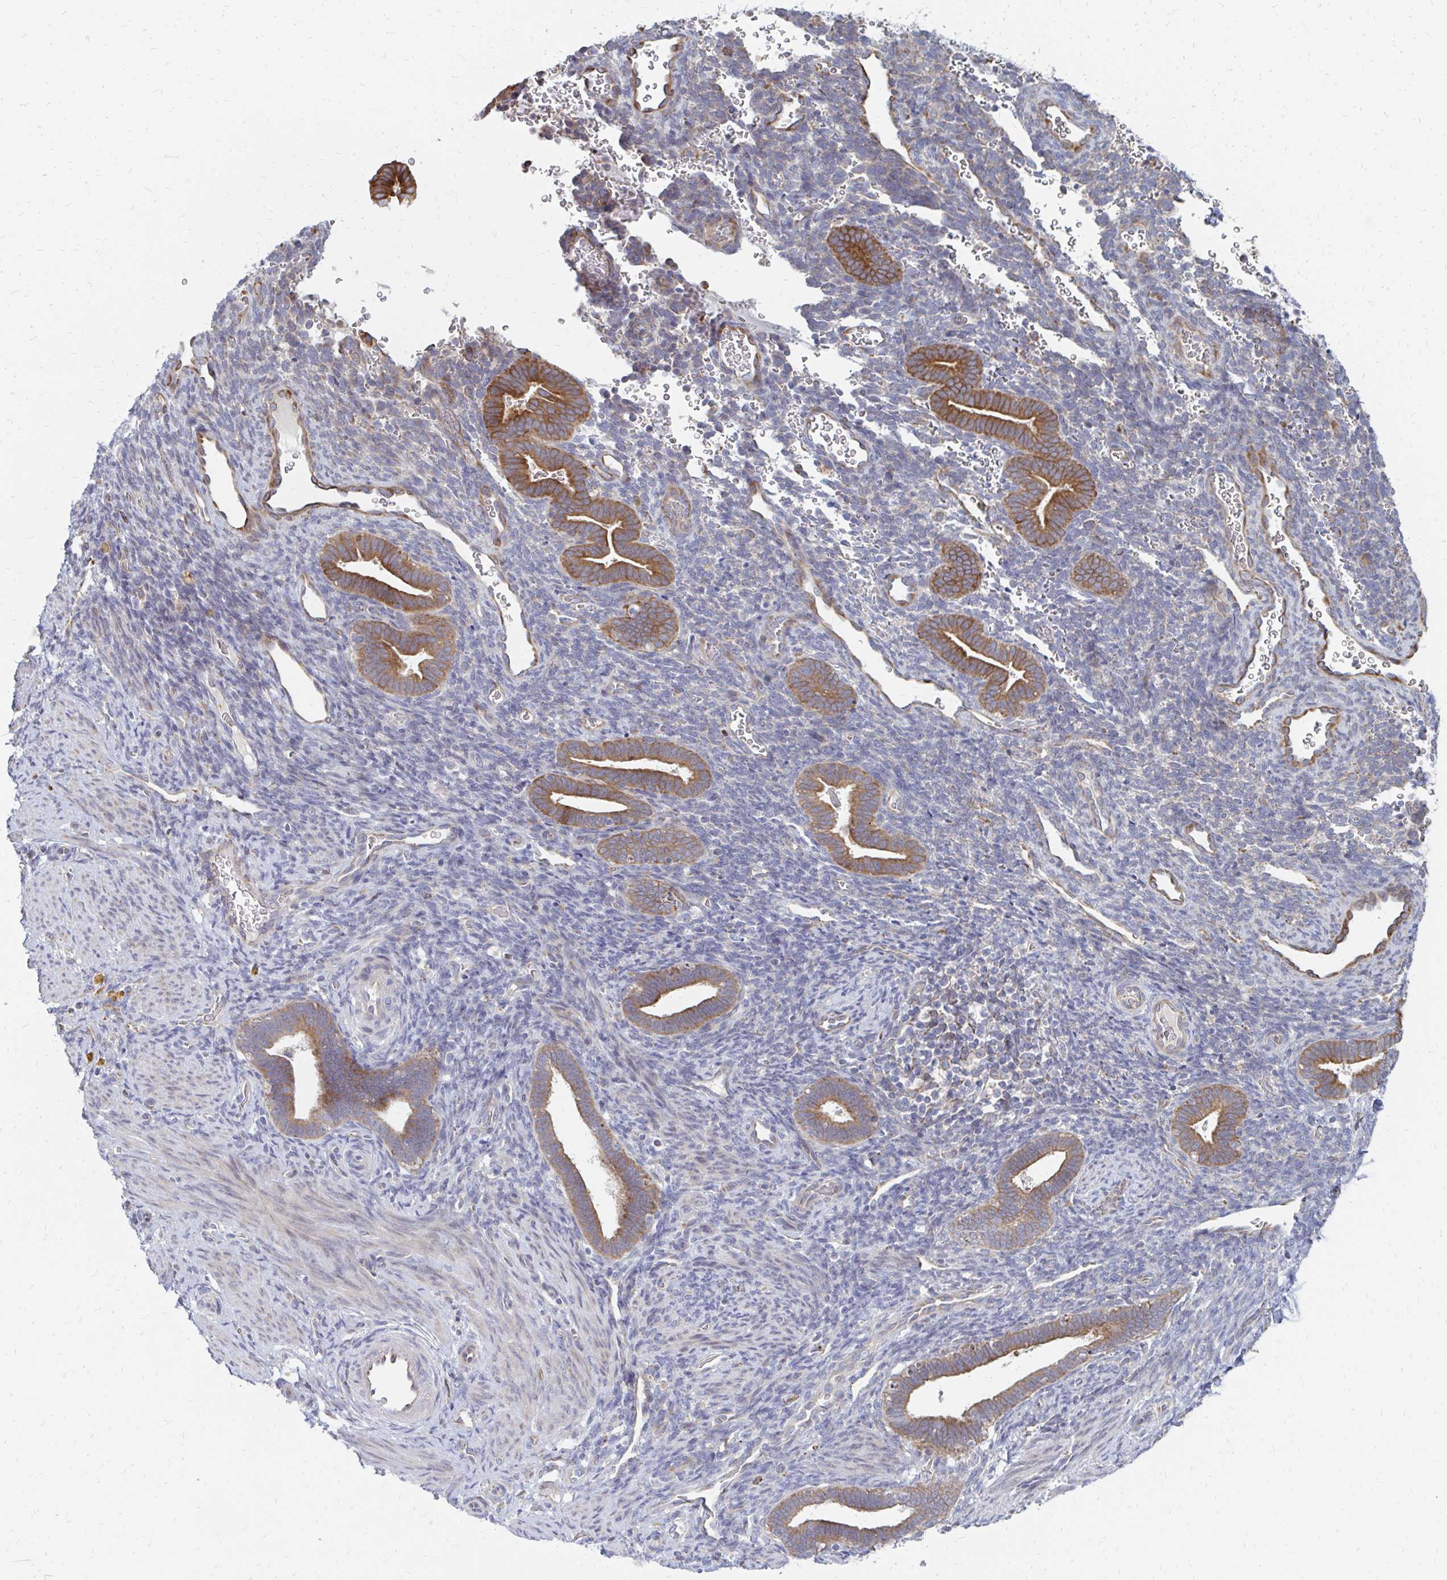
{"staining": {"intensity": "negative", "quantity": "none", "location": "none"}, "tissue": "endometrium", "cell_type": "Cells in endometrial stroma", "image_type": "normal", "snomed": [{"axis": "morphology", "description": "Normal tissue, NOS"}, {"axis": "topography", "description": "Endometrium"}], "caption": "DAB immunohistochemical staining of unremarkable endometrium exhibits no significant positivity in cells in endometrial stroma. (DAB IHC visualized using brightfield microscopy, high magnification).", "gene": "PPP1R13L", "patient": {"sex": "female", "age": 34}}